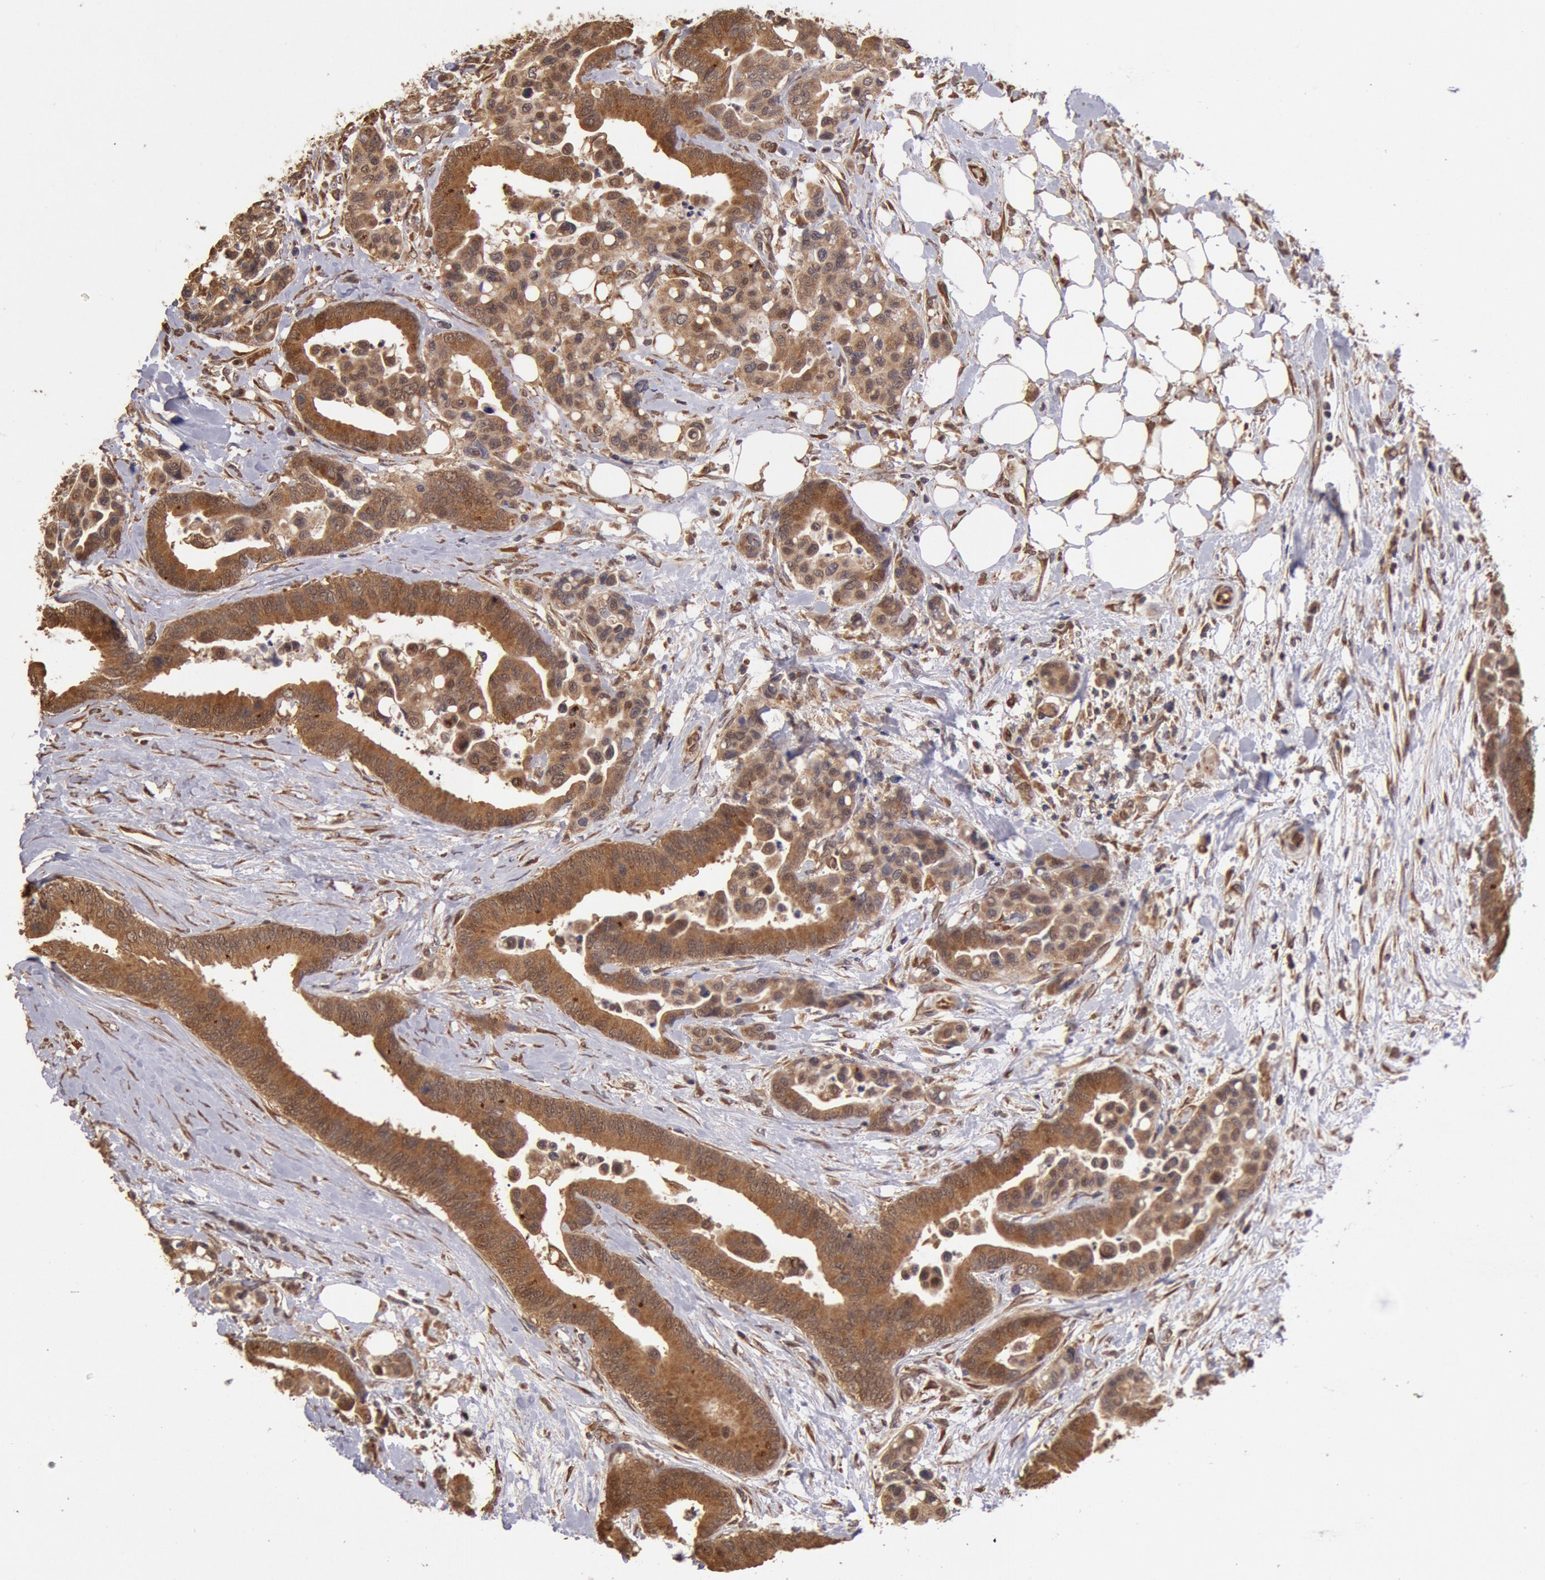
{"staining": {"intensity": "strong", "quantity": ">75%", "location": "cytoplasmic/membranous,nuclear"}, "tissue": "colorectal cancer", "cell_type": "Tumor cells", "image_type": "cancer", "snomed": [{"axis": "morphology", "description": "Adenocarcinoma, NOS"}, {"axis": "topography", "description": "Colon"}], "caption": "Immunohistochemistry micrograph of neoplastic tissue: colorectal adenocarcinoma stained using IHC displays high levels of strong protein expression localized specifically in the cytoplasmic/membranous and nuclear of tumor cells, appearing as a cytoplasmic/membranous and nuclear brown color.", "gene": "COMT", "patient": {"sex": "male", "age": 82}}